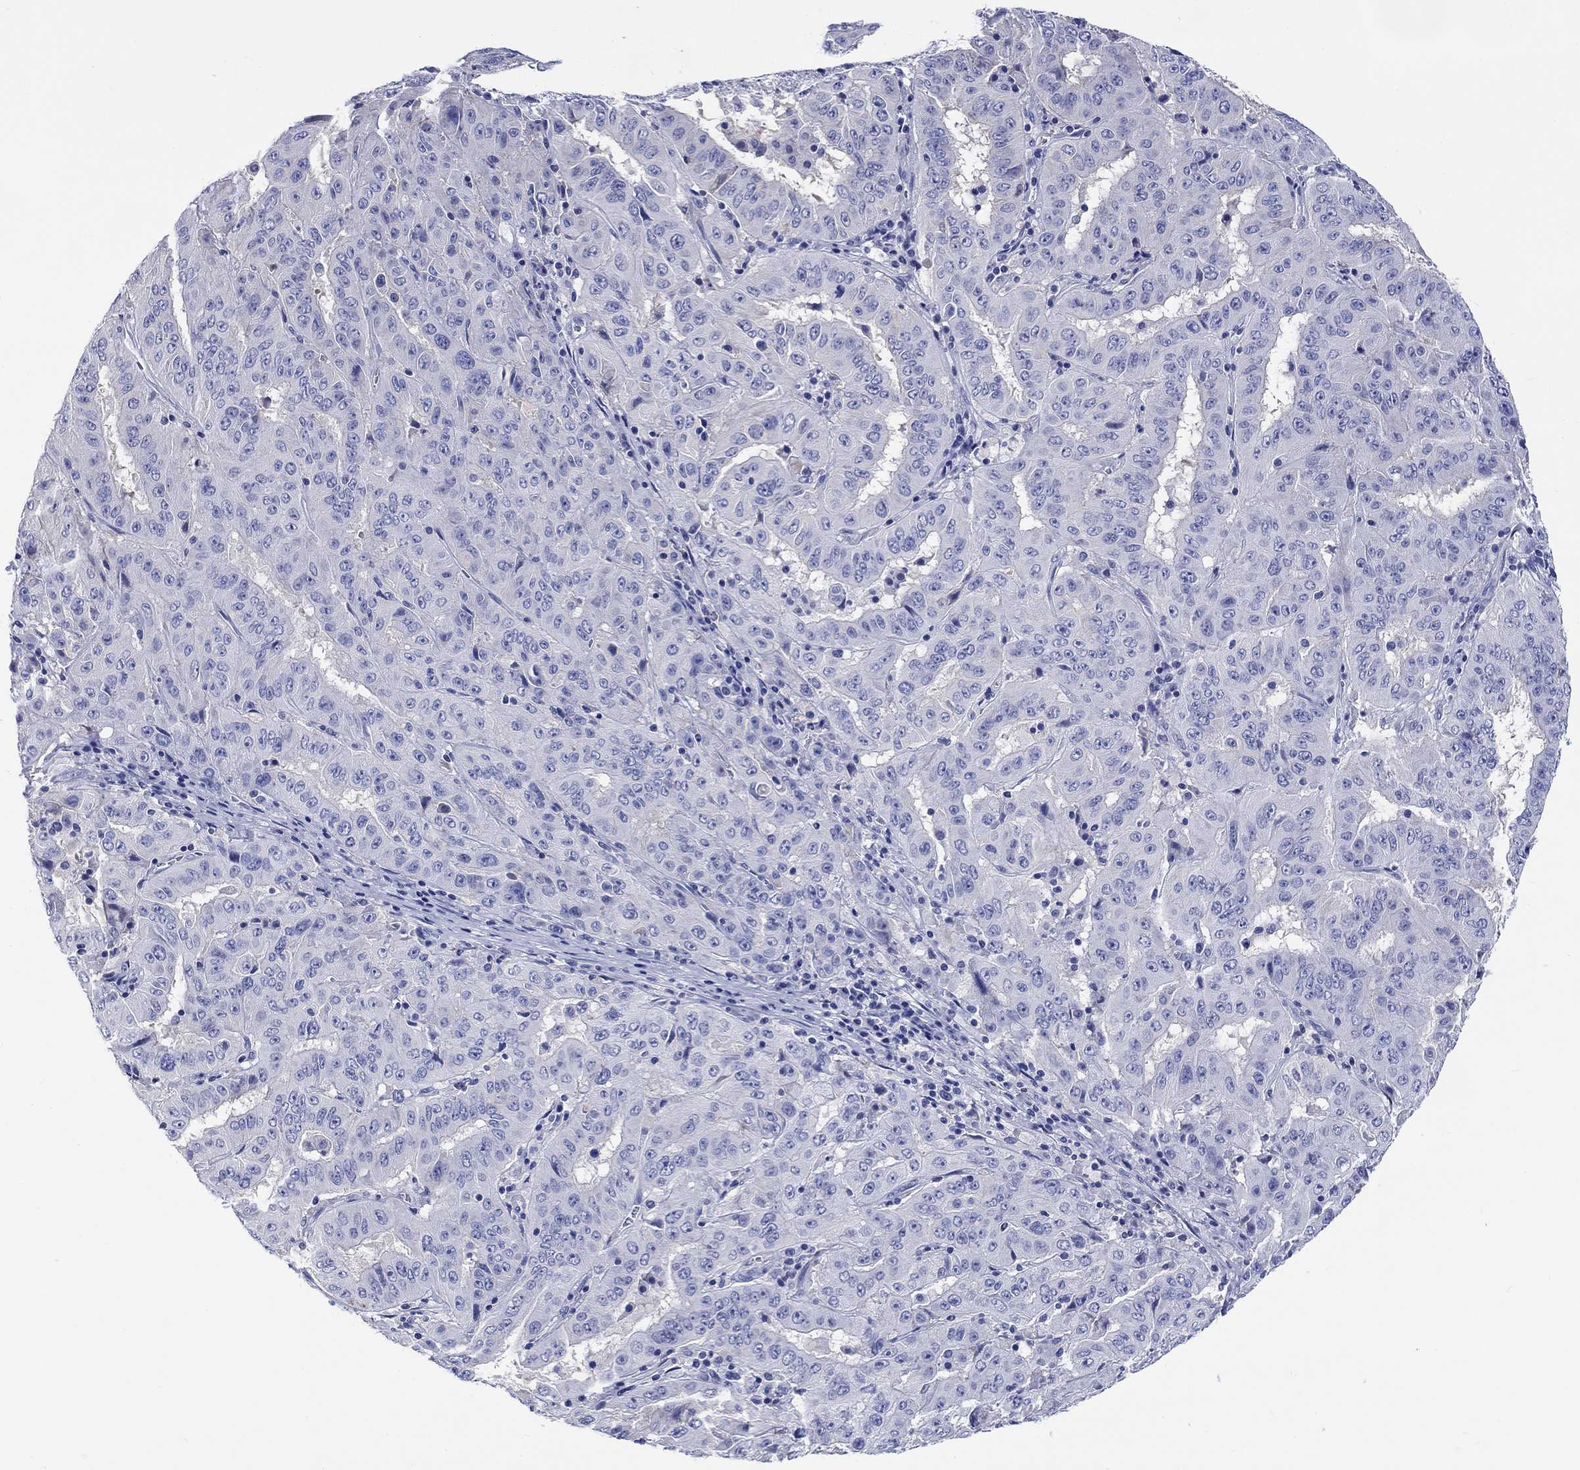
{"staining": {"intensity": "negative", "quantity": "none", "location": "none"}, "tissue": "pancreatic cancer", "cell_type": "Tumor cells", "image_type": "cancer", "snomed": [{"axis": "morphology", "description": "Adenocarcinoma, NOS"}, {"axis": "topography", "description": "Pancreas"}], "caption": "There is no significant positivity in tumor cells of adenocarcinoma (pancreatic).", "gene": "TOMM20L", "patient": {"sex": "male", "age": 63}}